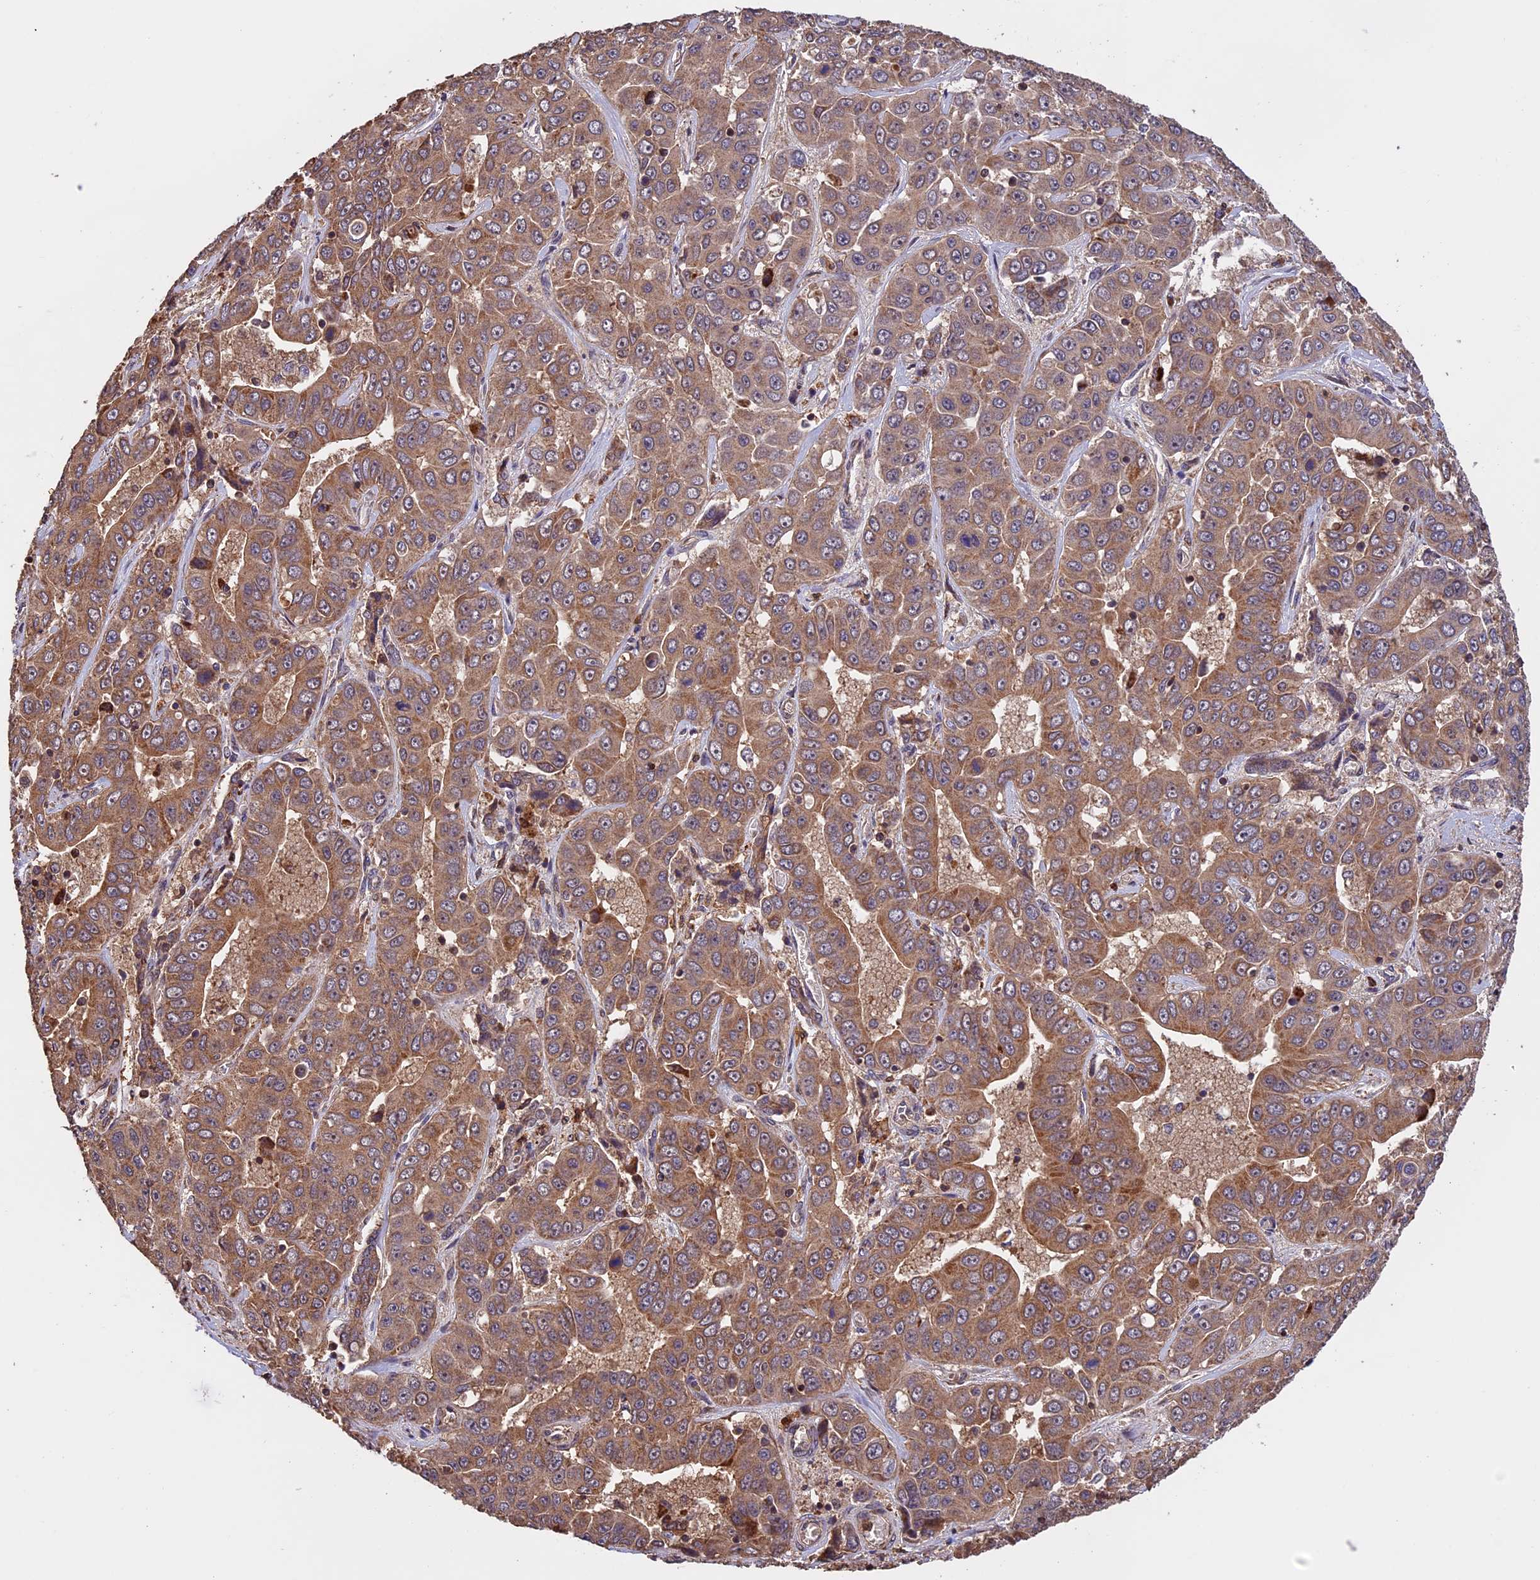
{"staining": {"intensity": "moderate", "quantity": ">75%", "location": "cytoplasmic/membranous"}, "tissue": "liver cancer", "cell_type": "Tumor cells", "image_type": "cancer", "snomed": [{"axis": "morphology", "description": "Cholangiocarcinoma"}, {"axis": "topography", "description": "Liver"}], "caption": "Immunohistochemical staining of human cholangiocarcinoma (liver) displays moderate cytoplasmic/membranous protein expression in approximately >75% of tumor cells. Nuclei are stained in blue.", "gene": "PKD2L2", "patient": {"sex": "female", "age": 52}}